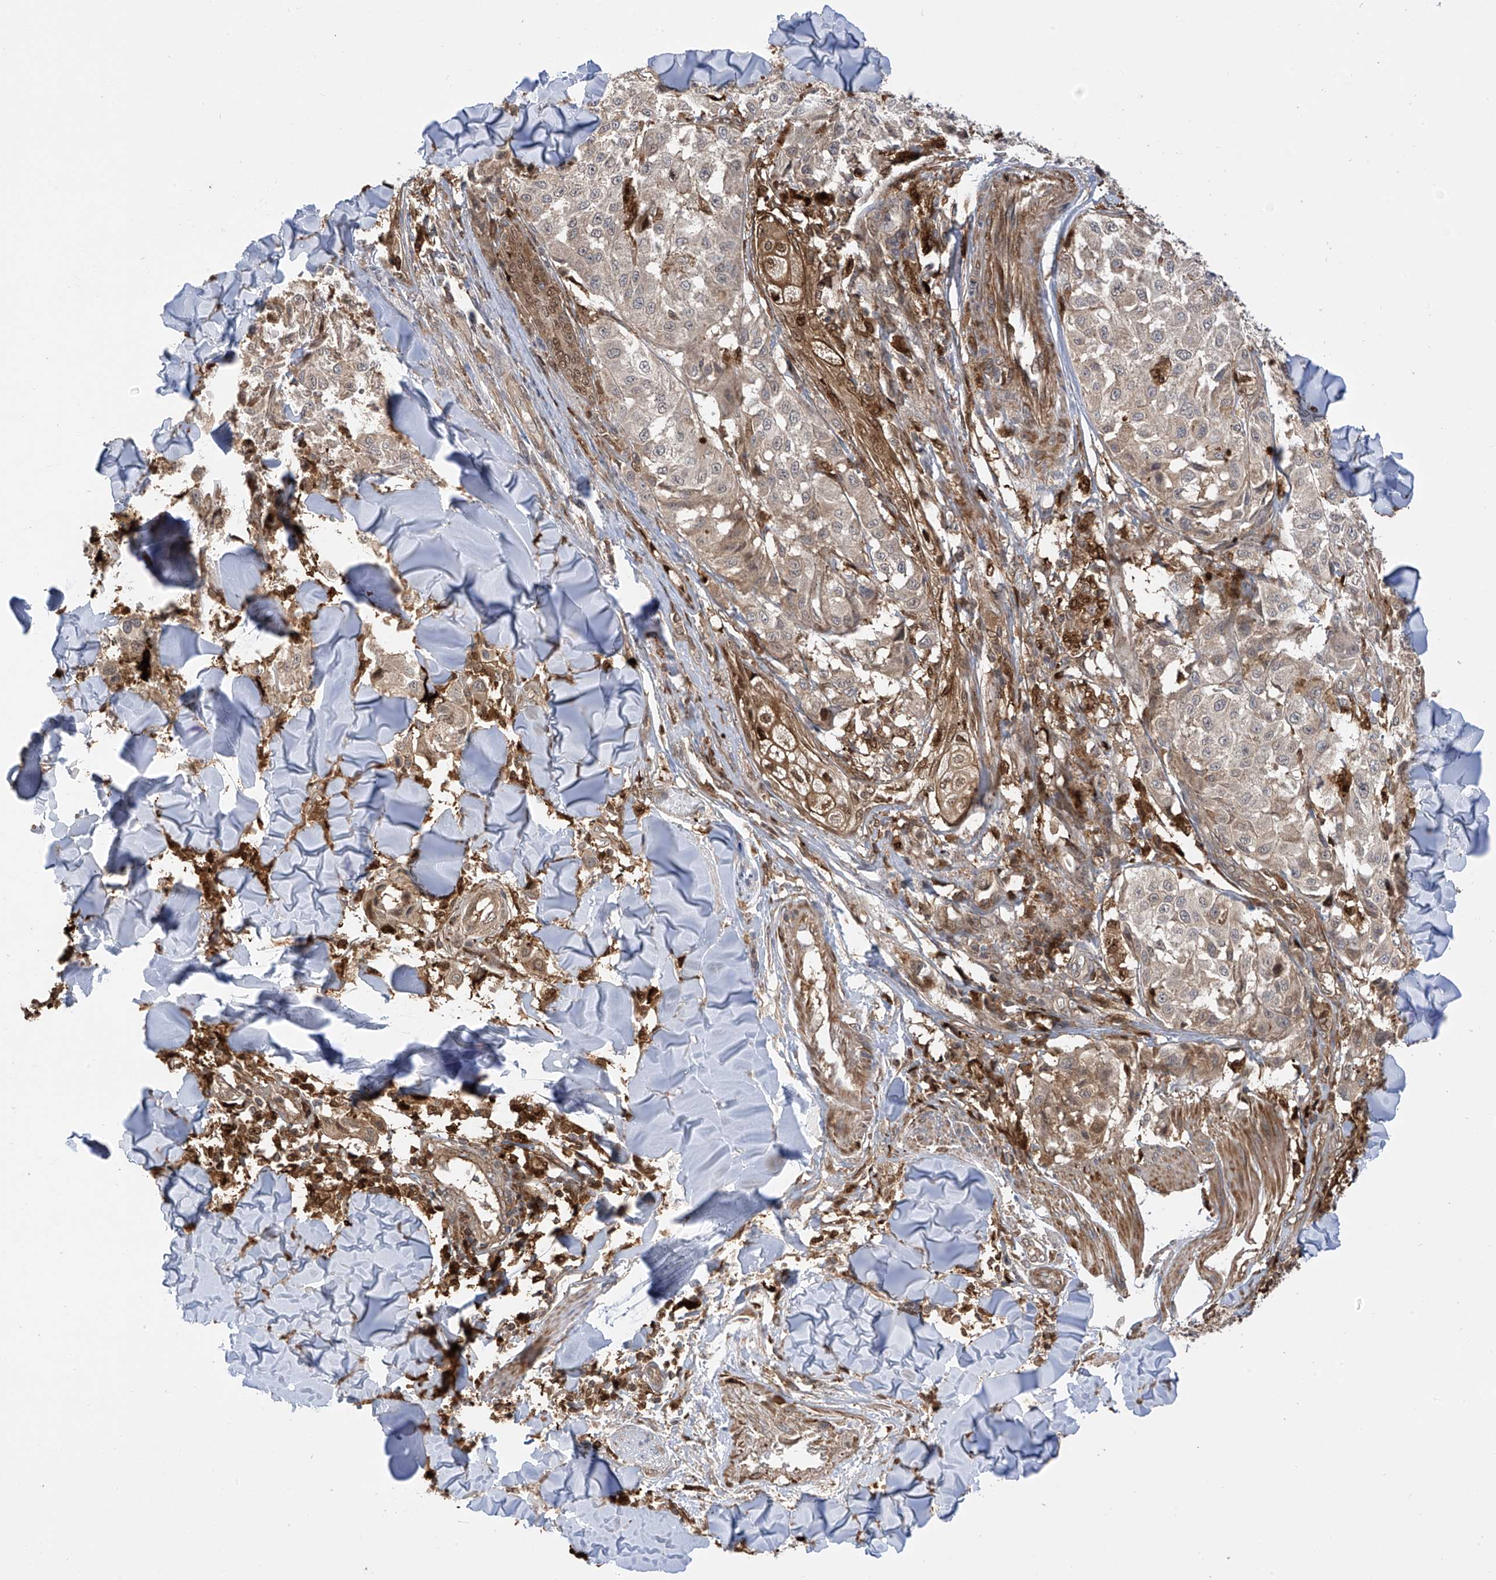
{"staining": {"intensity": "moderate", "quantity": ">75%", "location": "cytoplasmic/membranous"}, "tissue": "melanoma", "cell_type": "Tumor cells", "image_type": "cancer", "snomed": [{"axis": "morphology", "description": "Malignant melanoma, NOS"}, {"axis": "topography", "description": "Skin"}], "caption": "Malignant melanoma stained with DAB immunohistochemistry (IHC) shows medium levels of moderate cytoplasmic/membranous expression in about >75% of tumor cells. (Brightfield microscopy of DAB IHC at high magnification).", "gene": "ATAD2B", "patient": {"sex": "female", "age": 64}}